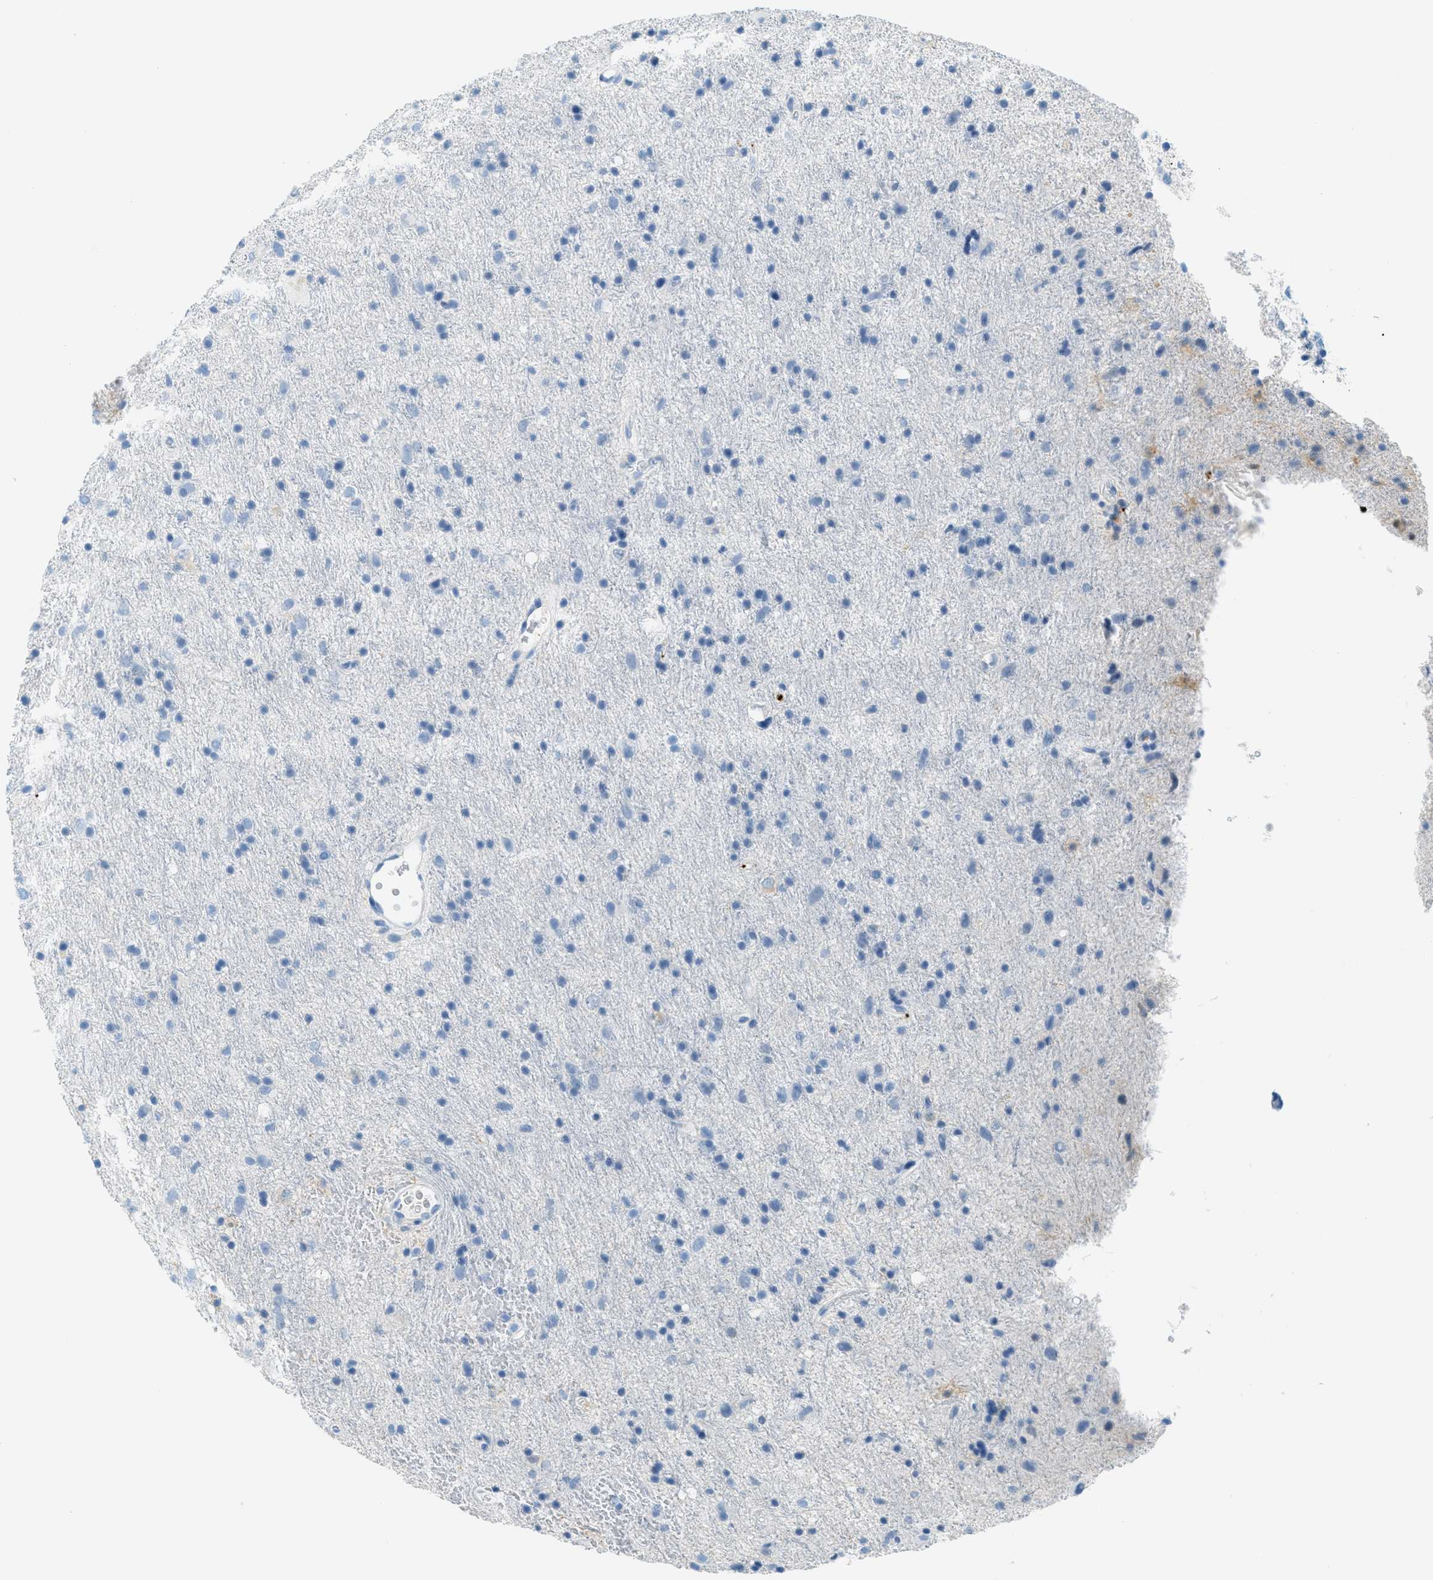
{"staining": {"intensity": "negative", "quantity": "none", "location": "none"}, "tissue": "glioma", "cell_type": "Tumor cells", "image_type": "cancer", "snomed": [{"axis": "morphology", "description": "Glioma, malignant, Low grade"}, {"axis": "topography", "description": "Brain"}], "caption": "Human glioma stained for a protein using immunohistochemistry (IHC) demonstrates no expression in tumor cells.", "gene": "PPBP", "patient": {"sex": "male", "age": 77}}